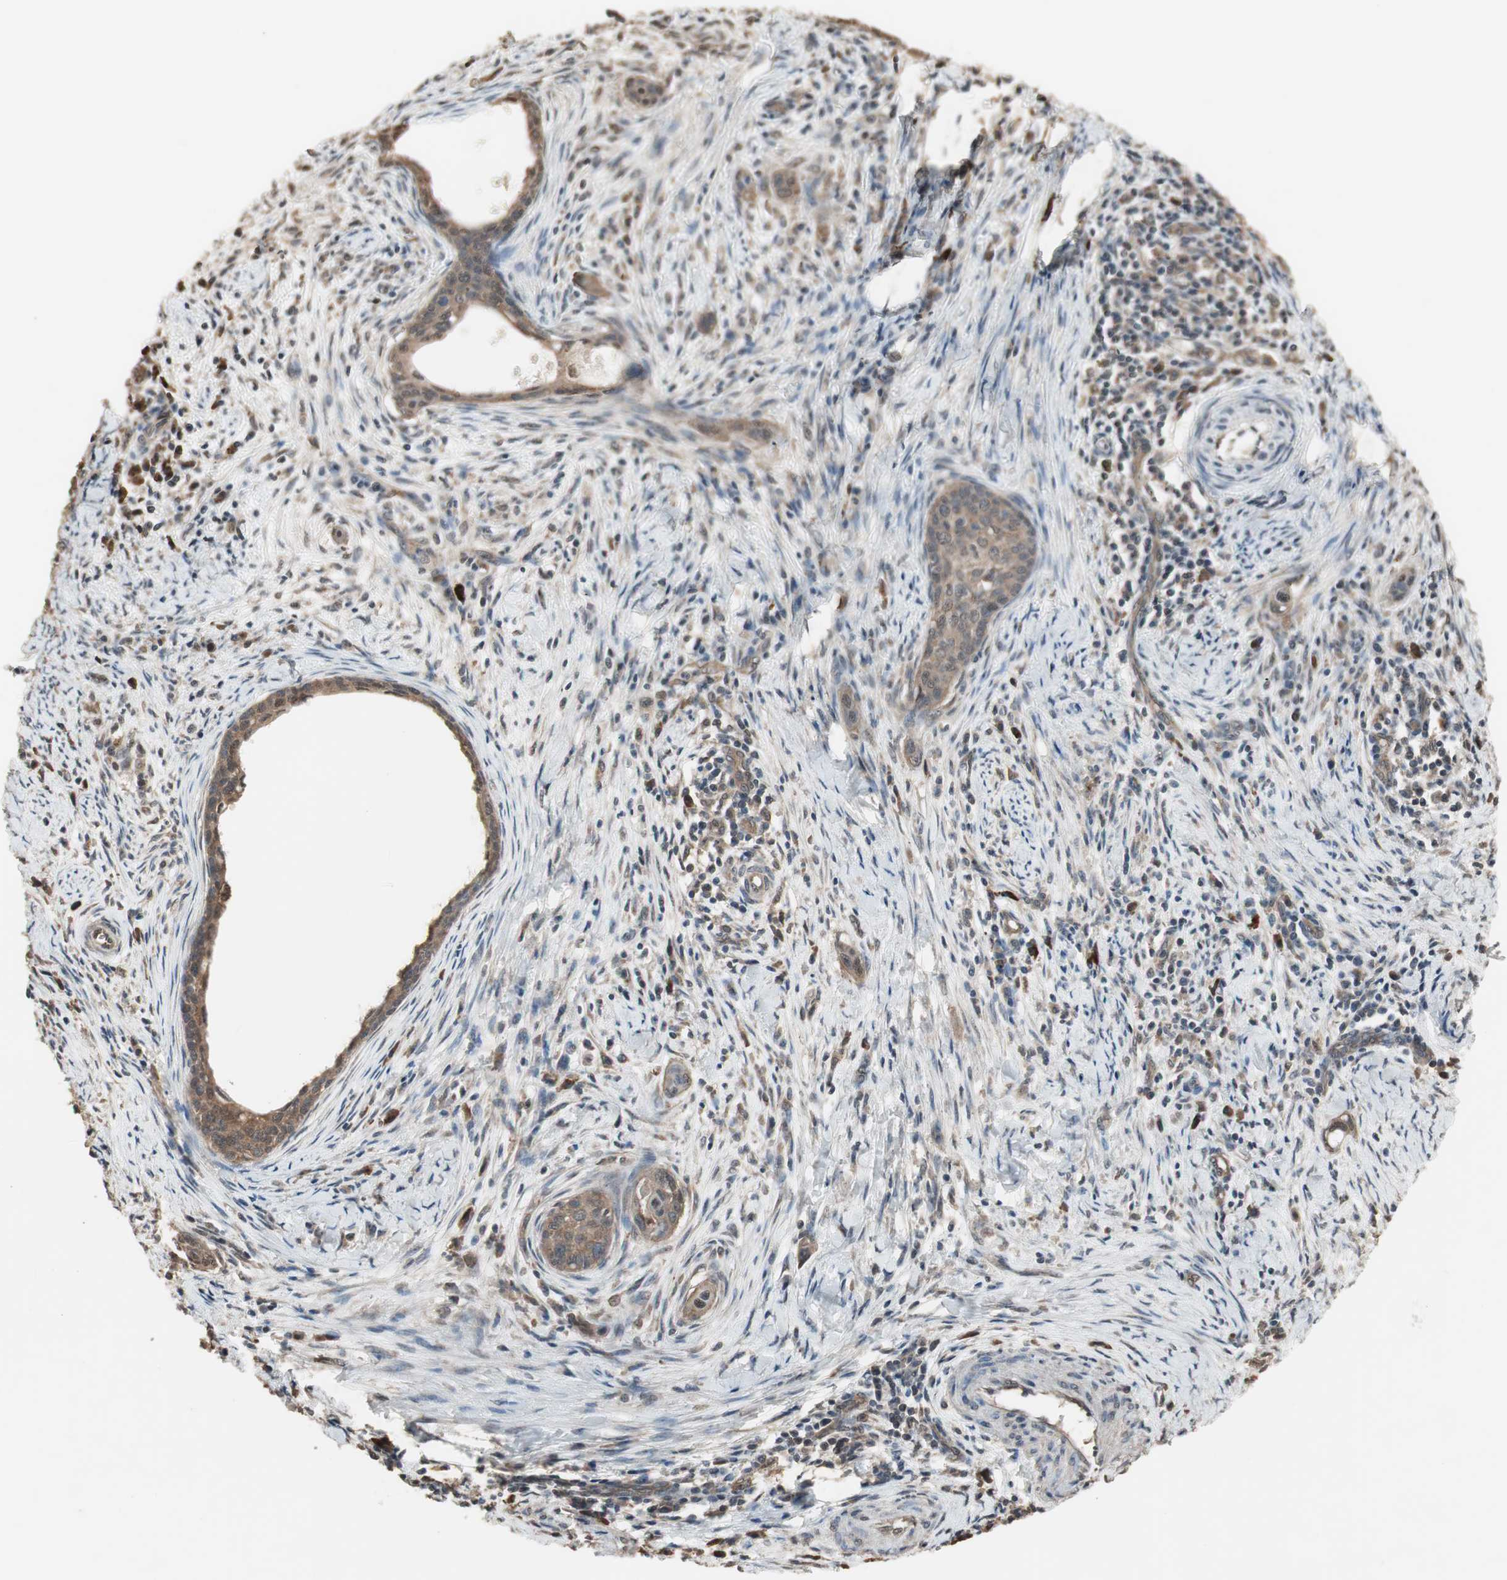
{"staining": {"intensity": "moderate", "quantity": ">75%", "location": "cytoplasmic/membranous"}, "tissue": "cervical cancer", "cell_type": "Tumor cells", "image_type": "cancer", "snomed": [{"axis": "morphology", "description": "Squamous cell carcinoma, NOS"}, {"axis": "topography", "description": "Cervix"}], "caption": "IHC histopathology image of human cervical cancer (squamous cell carcinoma) stained for a protein (brown), which demonstrates medium levels of moderate cytoplasmic/membranous positivity in approximately >75% of tumor cells.", "gene": "PNPLA7", "patient": {"sex": "female", "age": 33}}